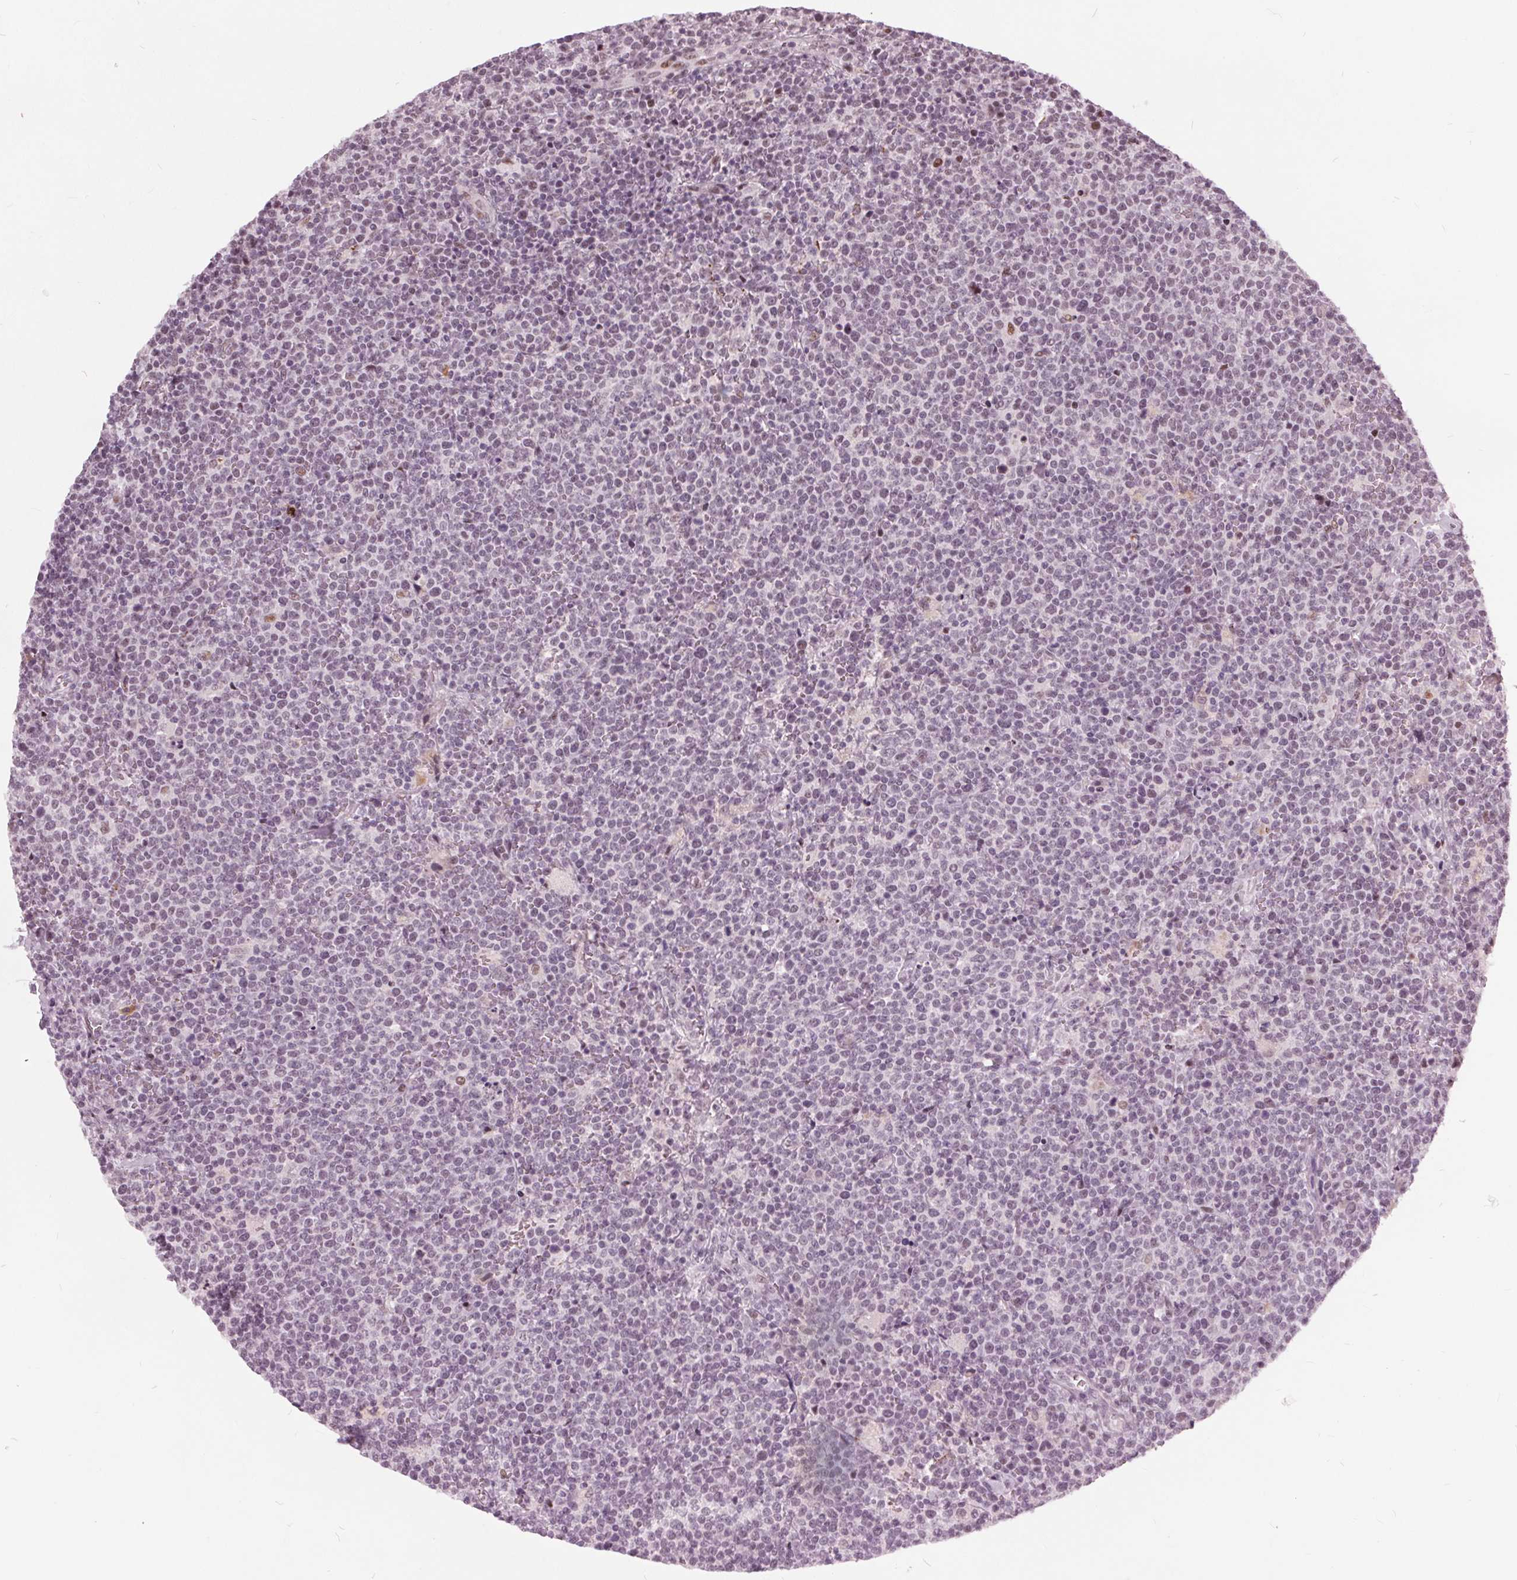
{"staining": {"intensity": "negative", "quantity": "none", "location": "none"}, "tissue": "lymphoma", "cell_type": "Tumor cells", "image_type": "cancer", "snomed": [{"axis": "morphology", "description": "Malignant lymphoma, non-Hodgkin's type, High grade"}, {"axis": "topography", "description": "Lymph node"}], "caption": "DAB immunohistochemical staining of high-grade malignant lymphoma, non-Hodgkin's type exhibits no significant expression in tumor cells. (DAB (3,3'-diaminobenzidine) immunohistochemistry, high magnification).", "gene": "TTC34", "patient": {"sex": "male", "age": 61}}